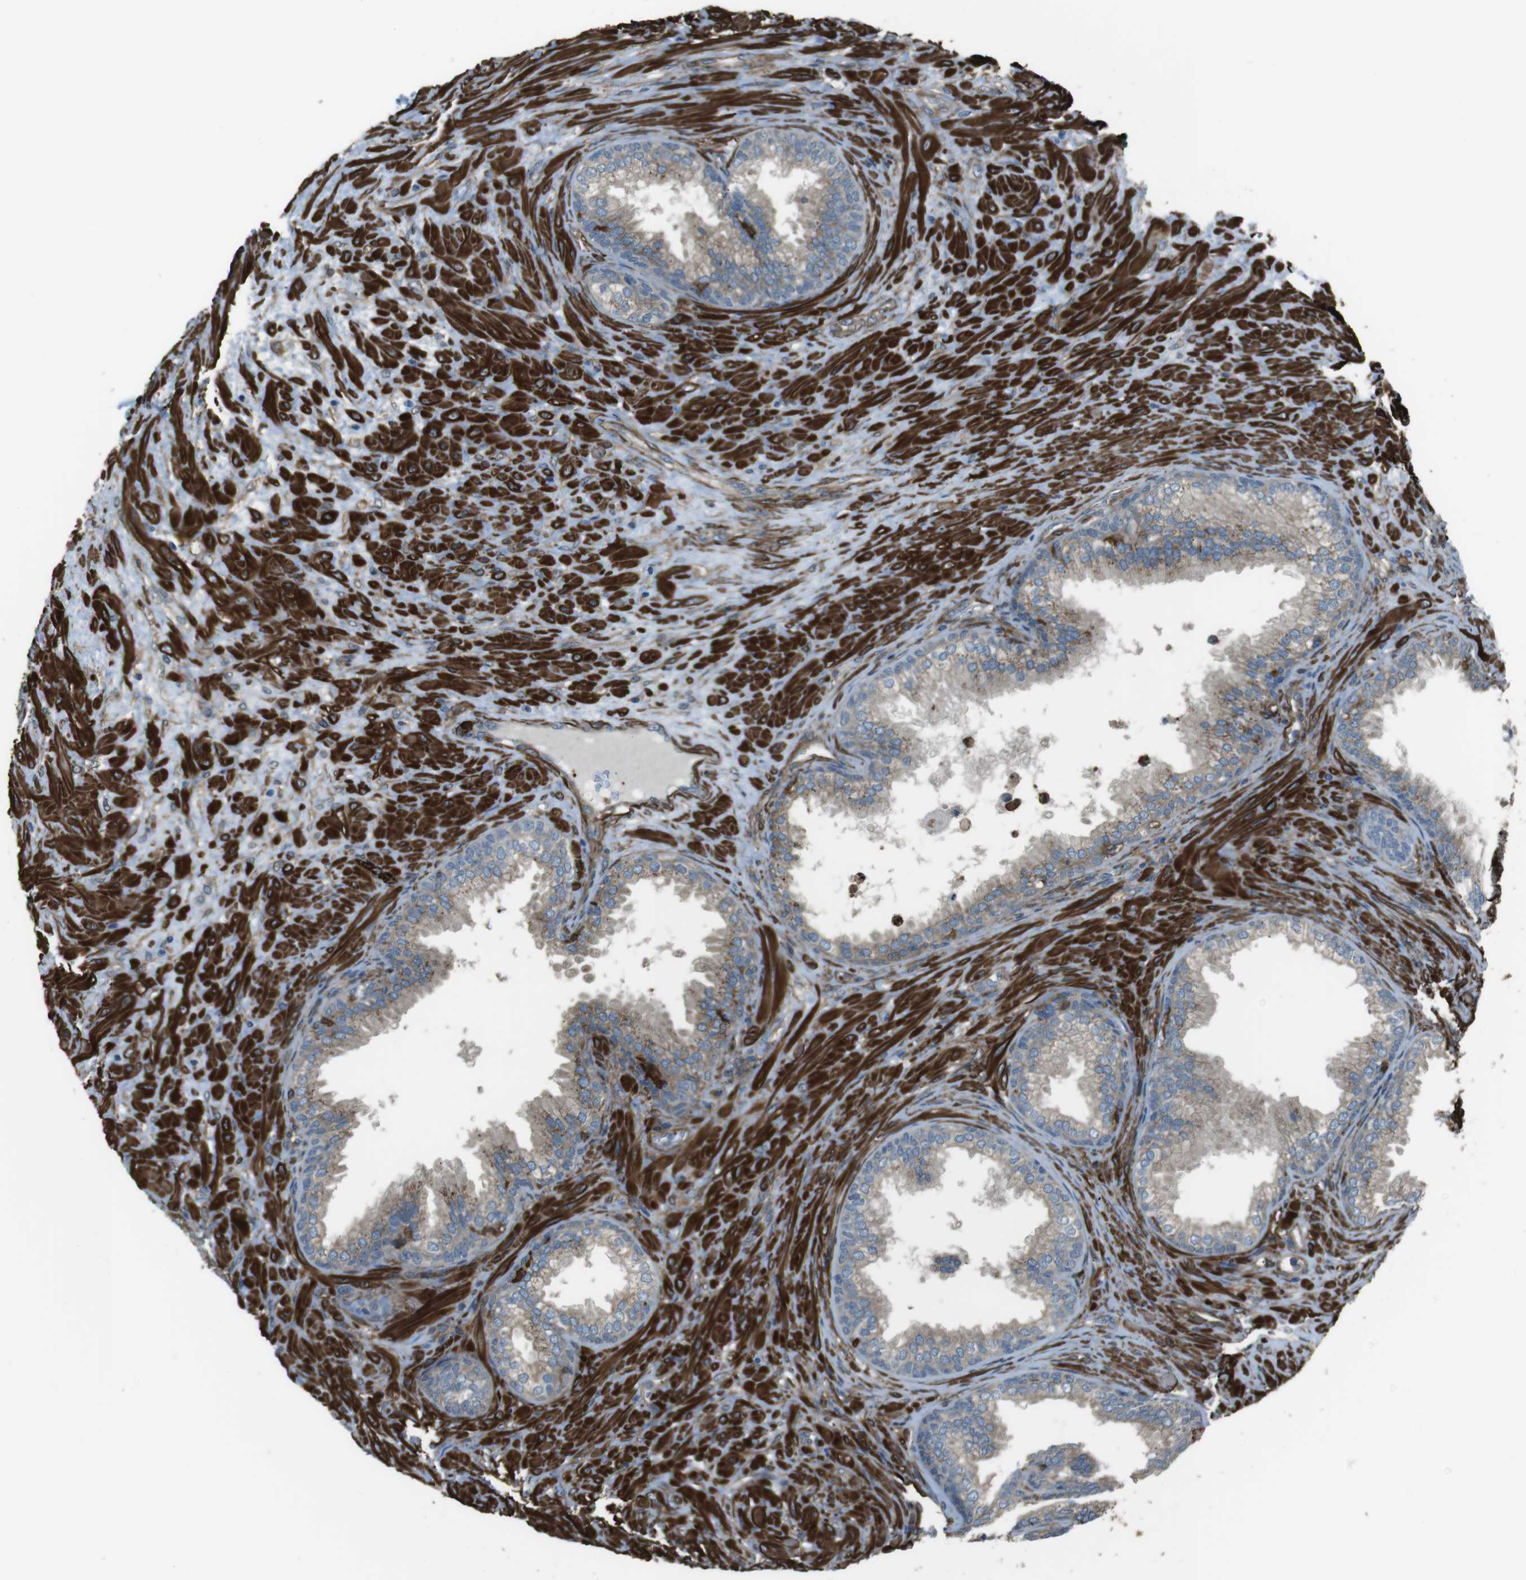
{"staining": {"intensity": "moderate", "quantity": ">75%", "location": "cytoplasmic/membranous"}, "tissue": "prostate", "cell_type": "Glandular cells", "image_type": "normal", "snomed": [{"axis": "morphology", "description": "Normal tissue, NOS"}, {"axis": "topography", "description": "Prostate"}], "caption": "Glandular cells display medium levels of moderate cytoplasmic/membranous positivity in about >75% of cells in normal human prostate. (Stains: DAB in brown, nuclei in blue, Microscopy: brightfield microscopy at high magnification).", "gene": "SFT2D1", "patient": {"sex": "male", "age": 76}}